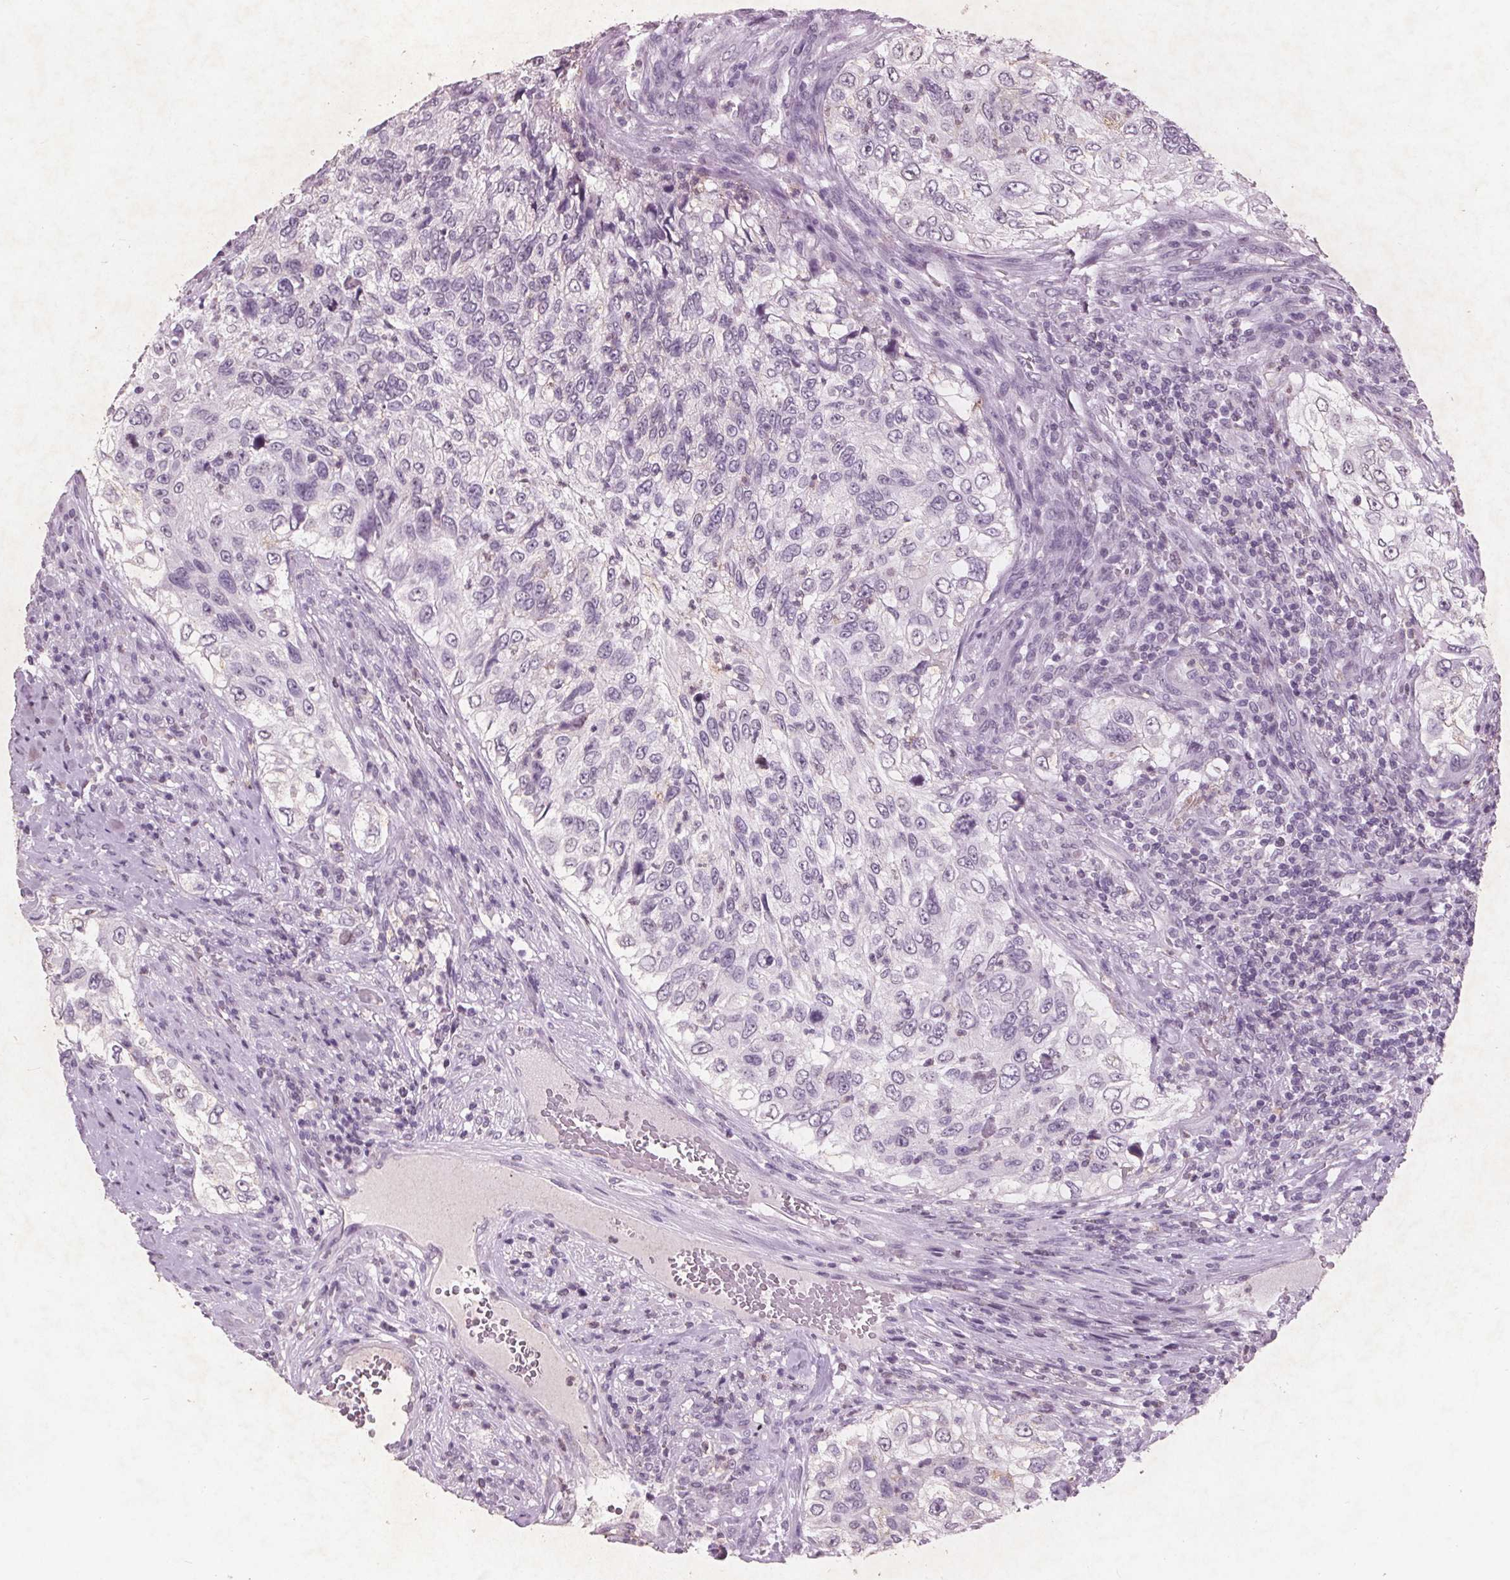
{"staining": {"intensity": "negative", "quantity": "none", "location": "none"}, "tissue": "urothelial cancer", "cell_type": "Tumor cells", "image_type": "cancer", "snomed": [{"axis": "morphology", "description": "Urothelial carcinoma, High grade"}, {"axis": "topography", "description": "Urinary bladder"}], "caption": "This is a histopathology image of immunohistochemistry (IHC) staining of high-grade urothelial carcinoma, which shows no positivity in tumor cells.", "gene": "PTPN14", "patient": {"sex": "female", "age": 60}}